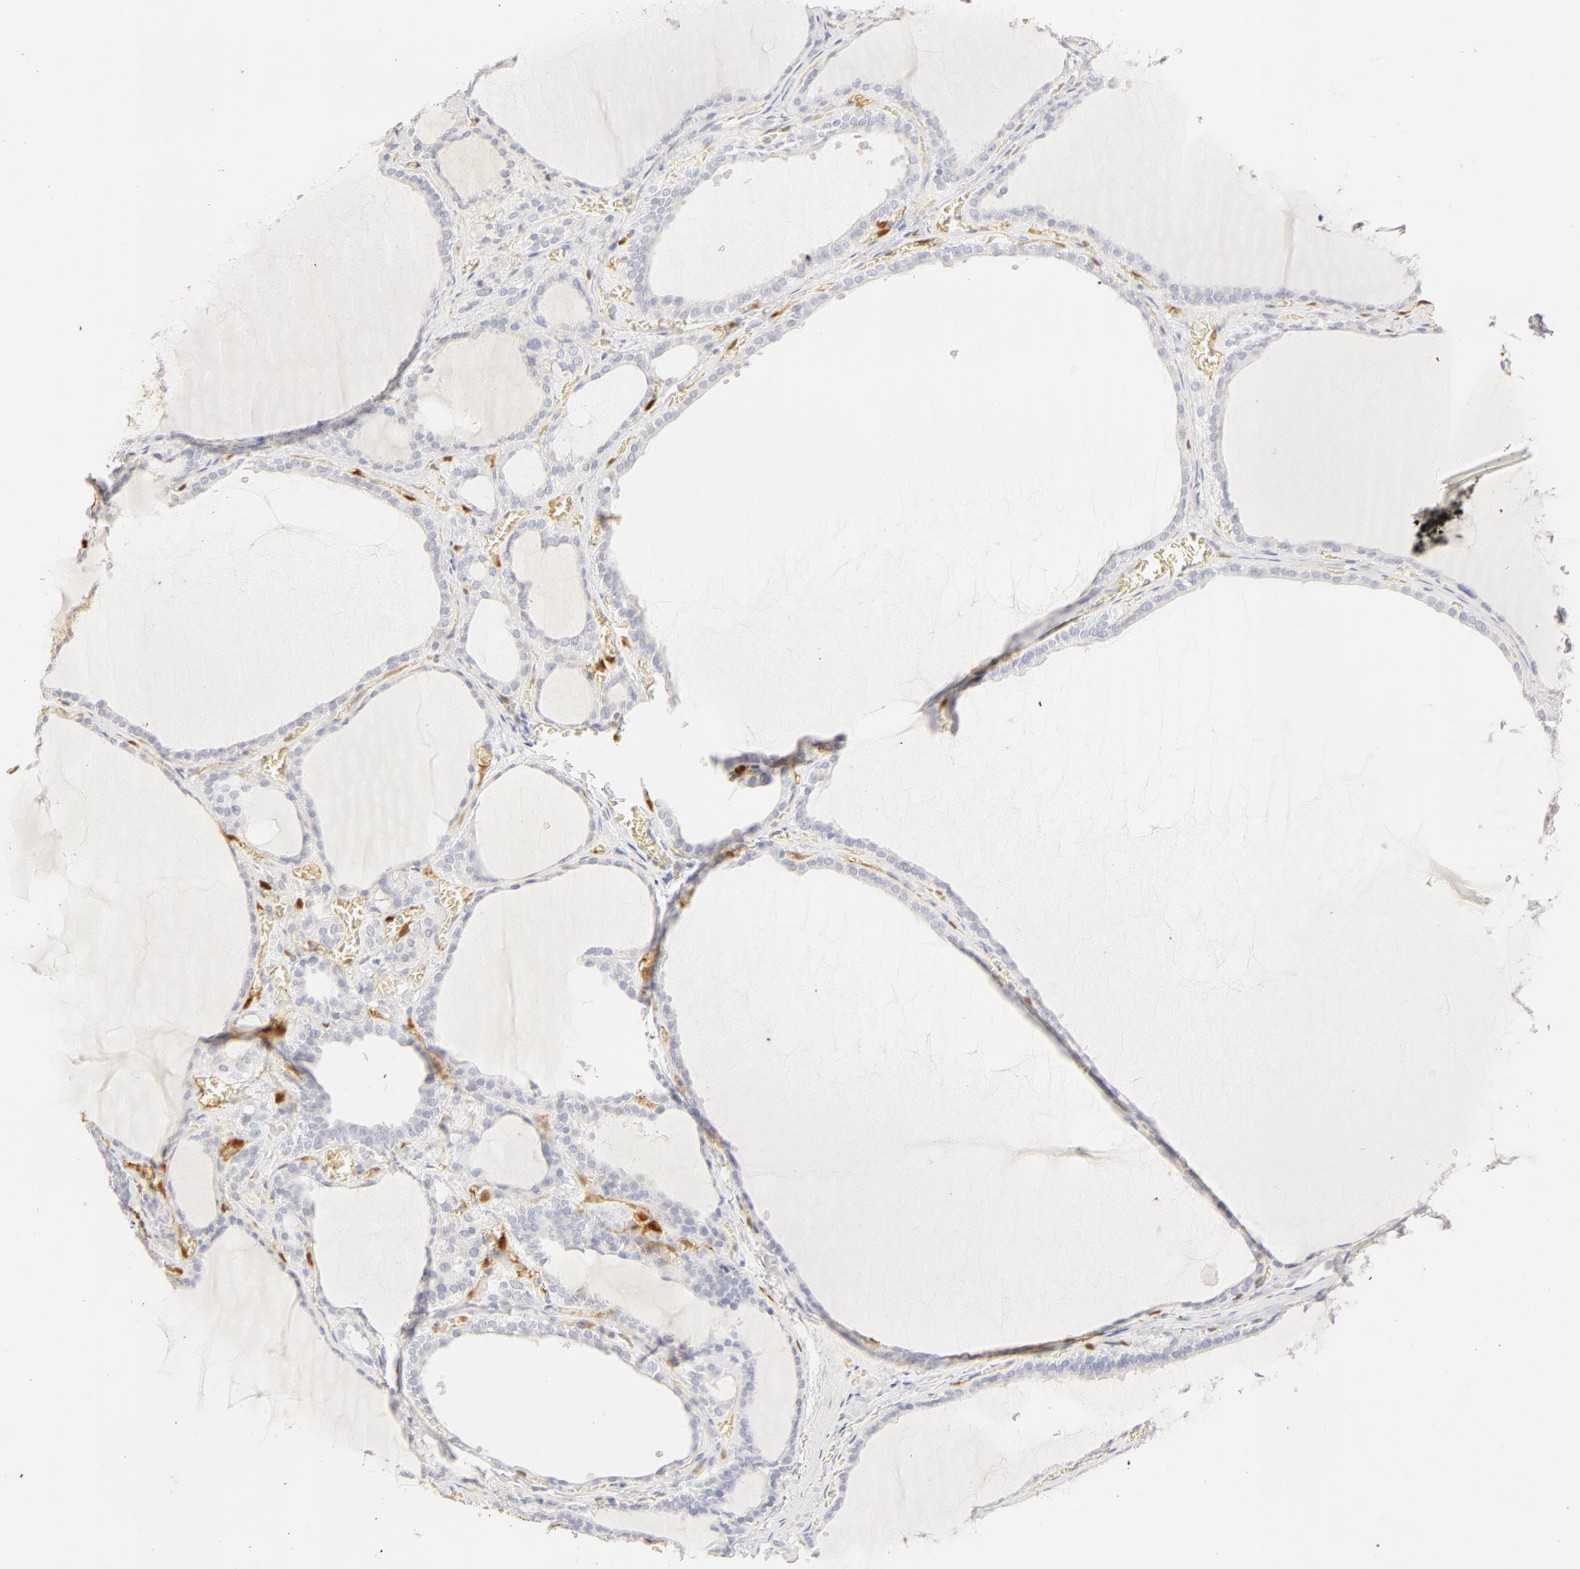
{"staining": {"intensity": "negative", "quantity": "none", "location": "none"}, "tissue": "thyroid gland", "cell_type": "Glandular cells", "image_type": "normal", "snomed": [{"axis": "morphology", "description": "Normal tissue, NOS"}, {"axis": "topography", "description": "Thyroid gland"}], "caption": "Glandular cells are negative for brown protein staining in normal thyroid gland. (DAB IHC visualized using brightfield microscopy, high magnification).", "gene": "CA2", "patient": {"sex": "female", "age": 55}}